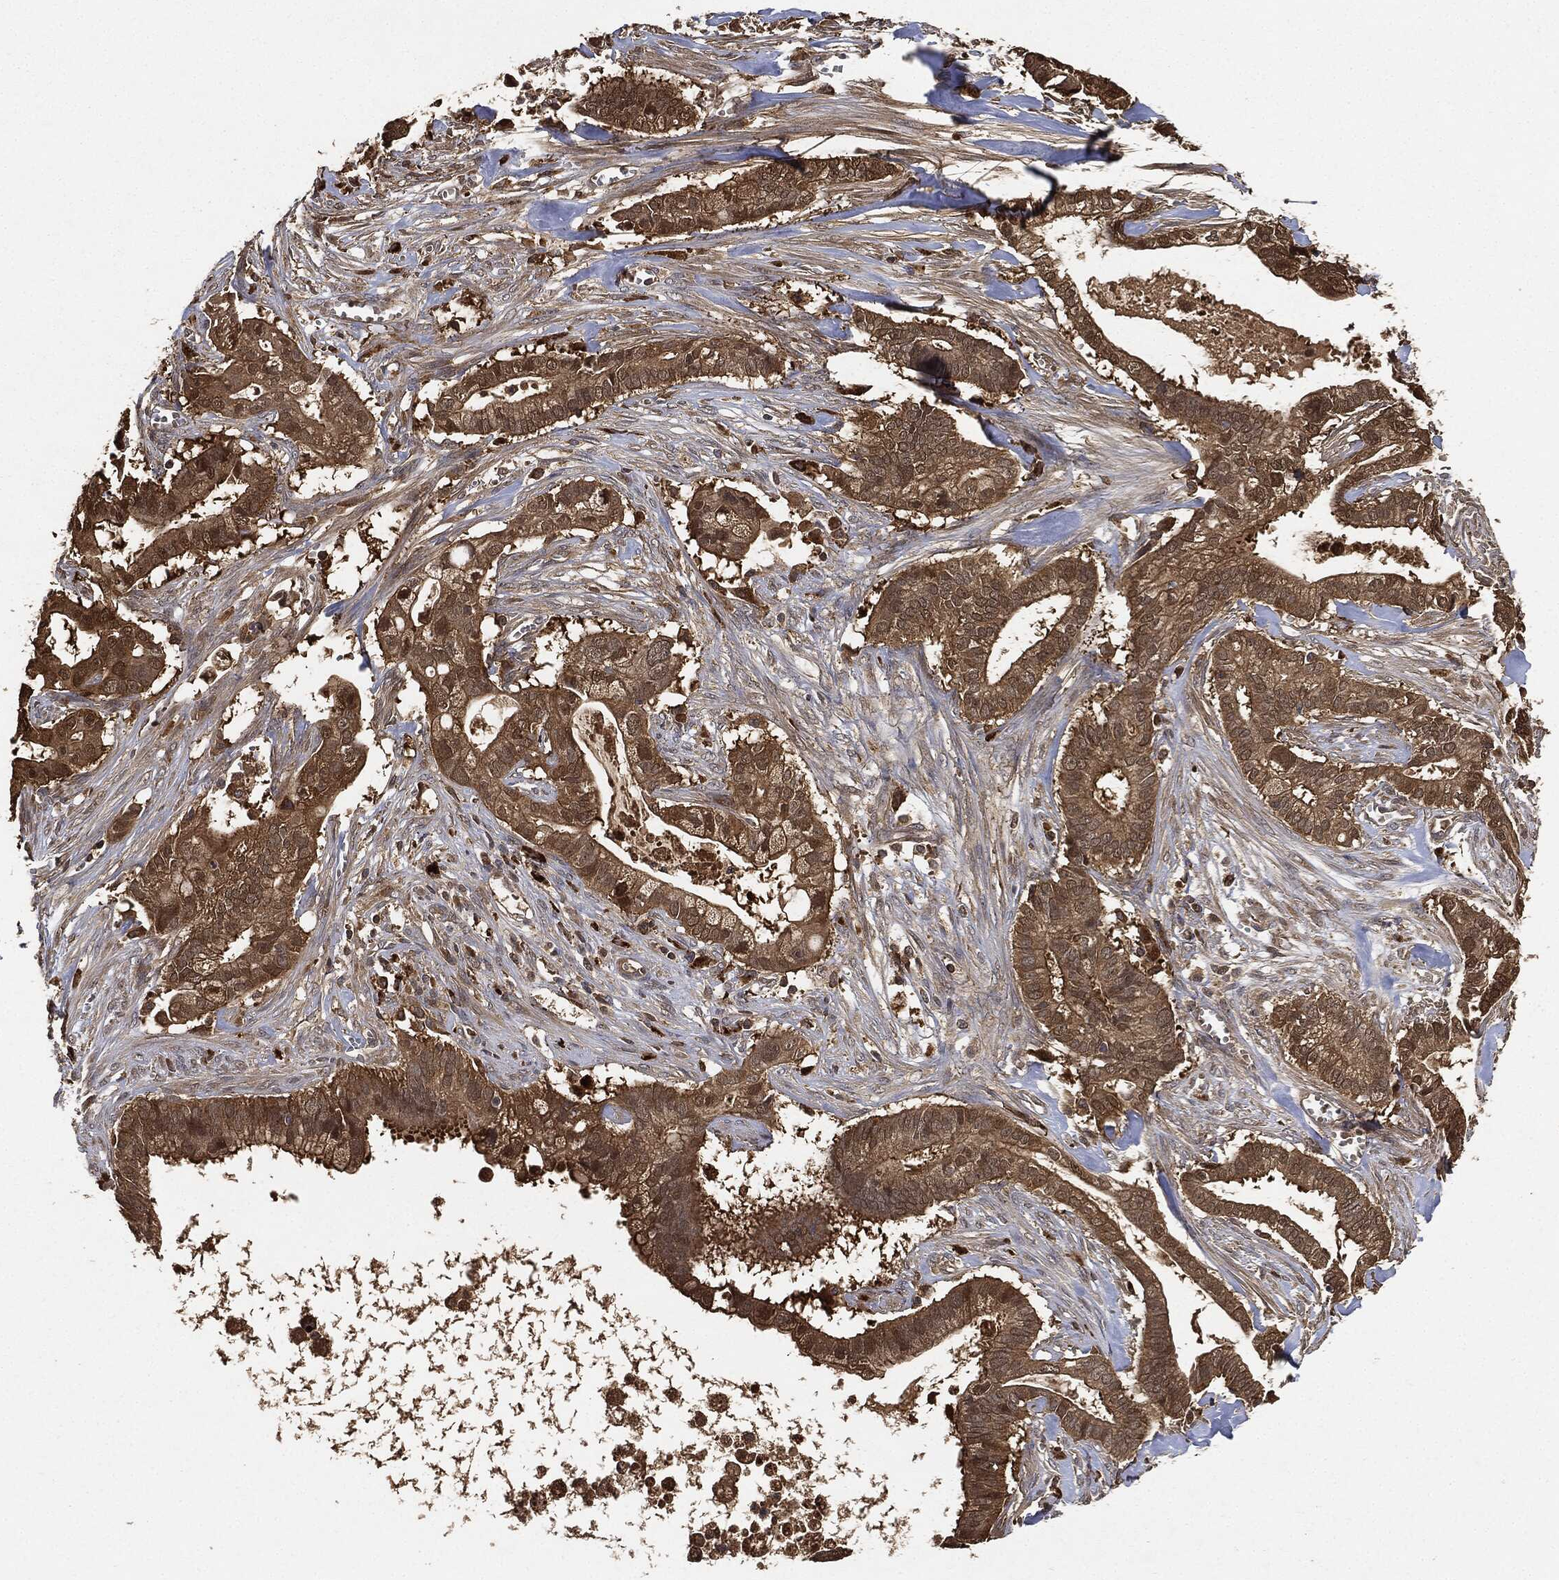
{"staining": {"intensity": "strong", "quantity": ">75%", "location": "cytoplasmic/membranous"}, "tissue": "pancreatic cancer", "cell_type": "Tumor cells", "image_type": "cancer", "snomed": [{"axis": "morphology", "description": "Adenocarcinoma, NOS"}, {"axis": "topography", "description": "Pancreas"}], "caption": "Immunohistochemical staining of pancreatic cancer (adenocarcinoma) shows high levels of strong cytoplasmic/membranous protein staining in about >75% of tumor cells. (DAB (3,3'-diaminobenzidine) IHC, brown staining for protein, blue staining for nuclei).", "gene": "BRAF", "patient": {"sex": "male", "age": 61}}